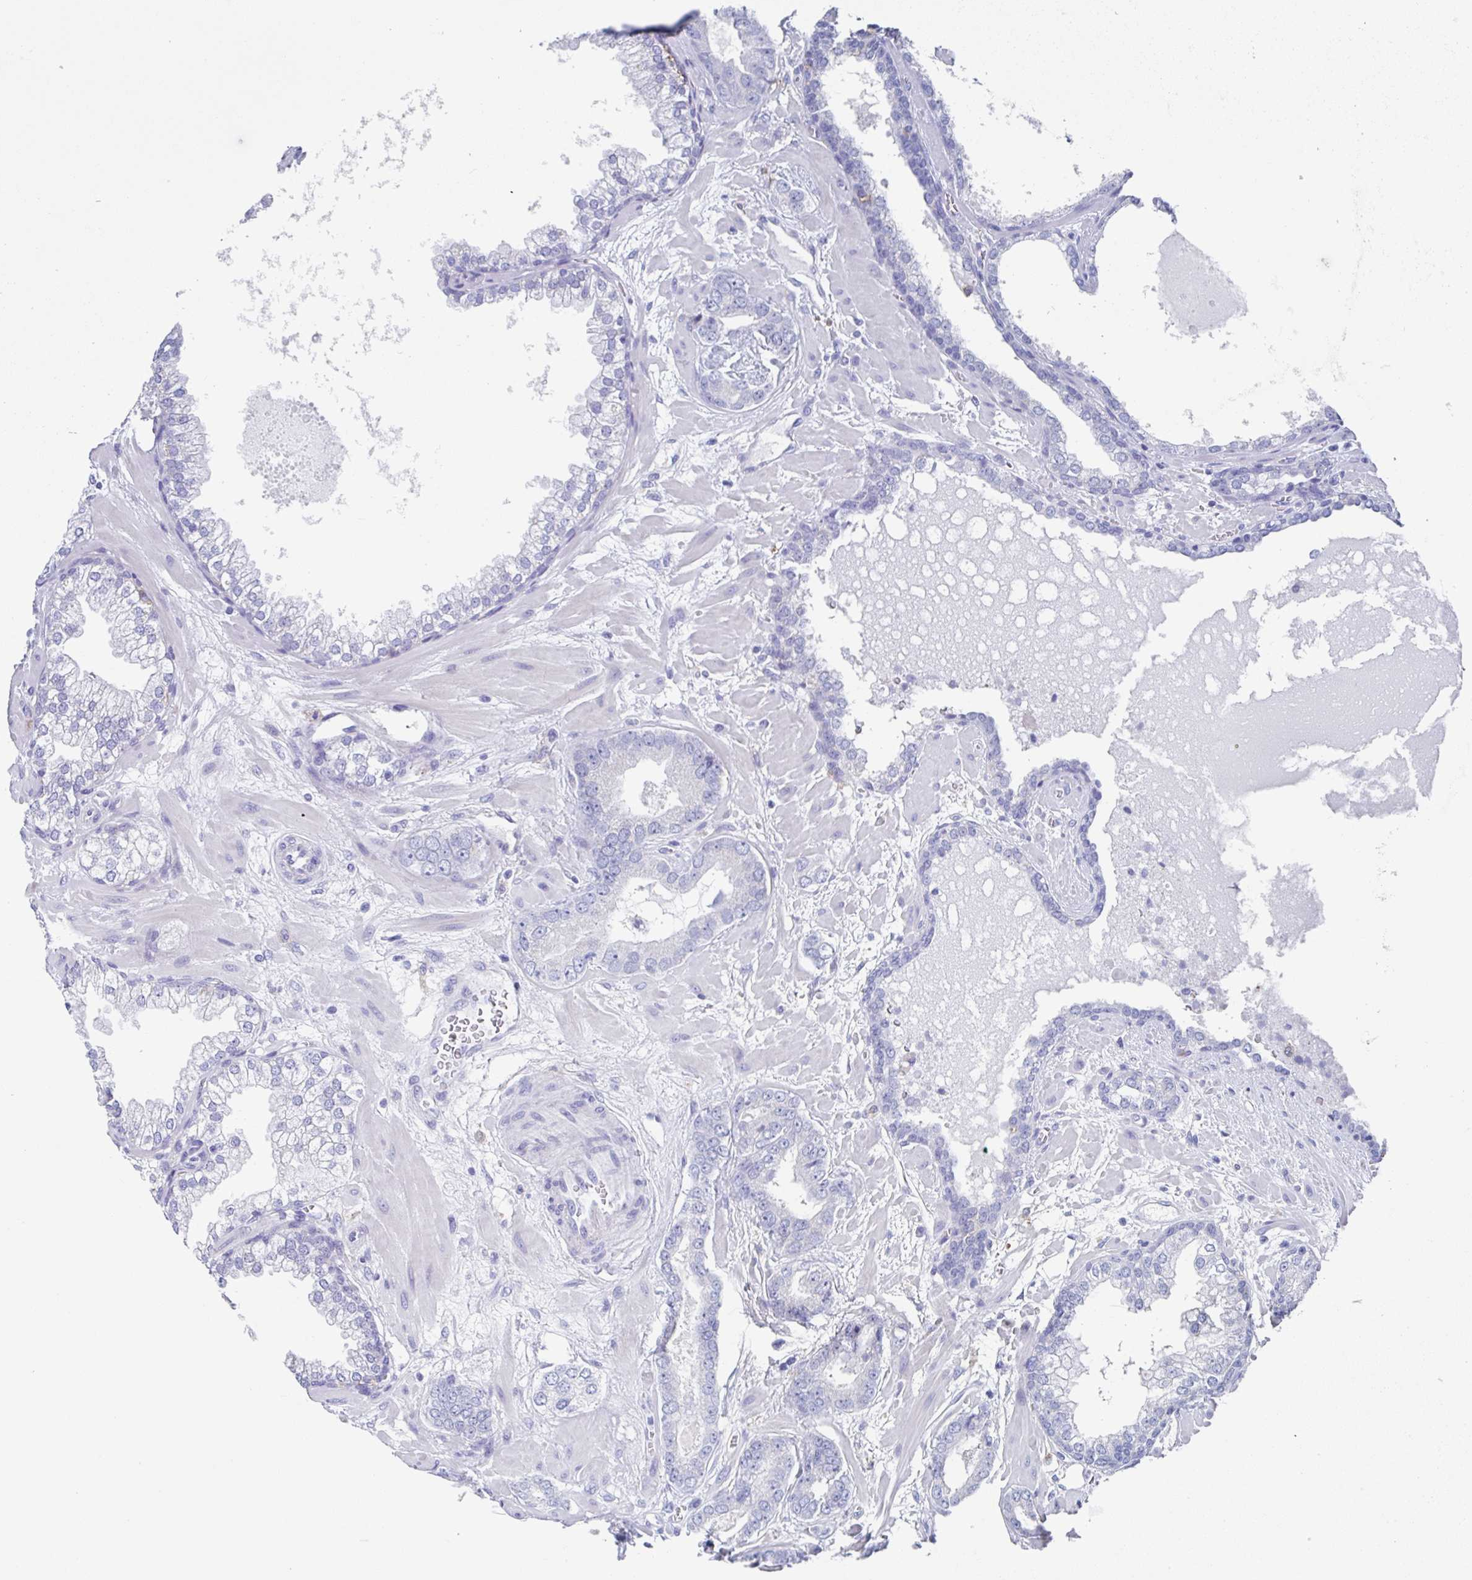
{"staining": {"intensity": "negative", "quantity": "none", "location": "none"}, "tissue": "prostate cancer", "cell_type": "Tumor cells", "image_type": "cancer", "snomed": [{"axis": "morphology", "description": "Adenocarcinoma, Low grade"}, {"axis": "topography", "description": "Prostate"}], "caption": "Histopathology image shows no protein positivity in tumor cells of prostate low-grade adenocarcinoma tissue. (DAB immunohistochemistry with hematoxylin counter stain).", "gene": "FCGR3A", "patient": {"sex": "male", "age": 62}}